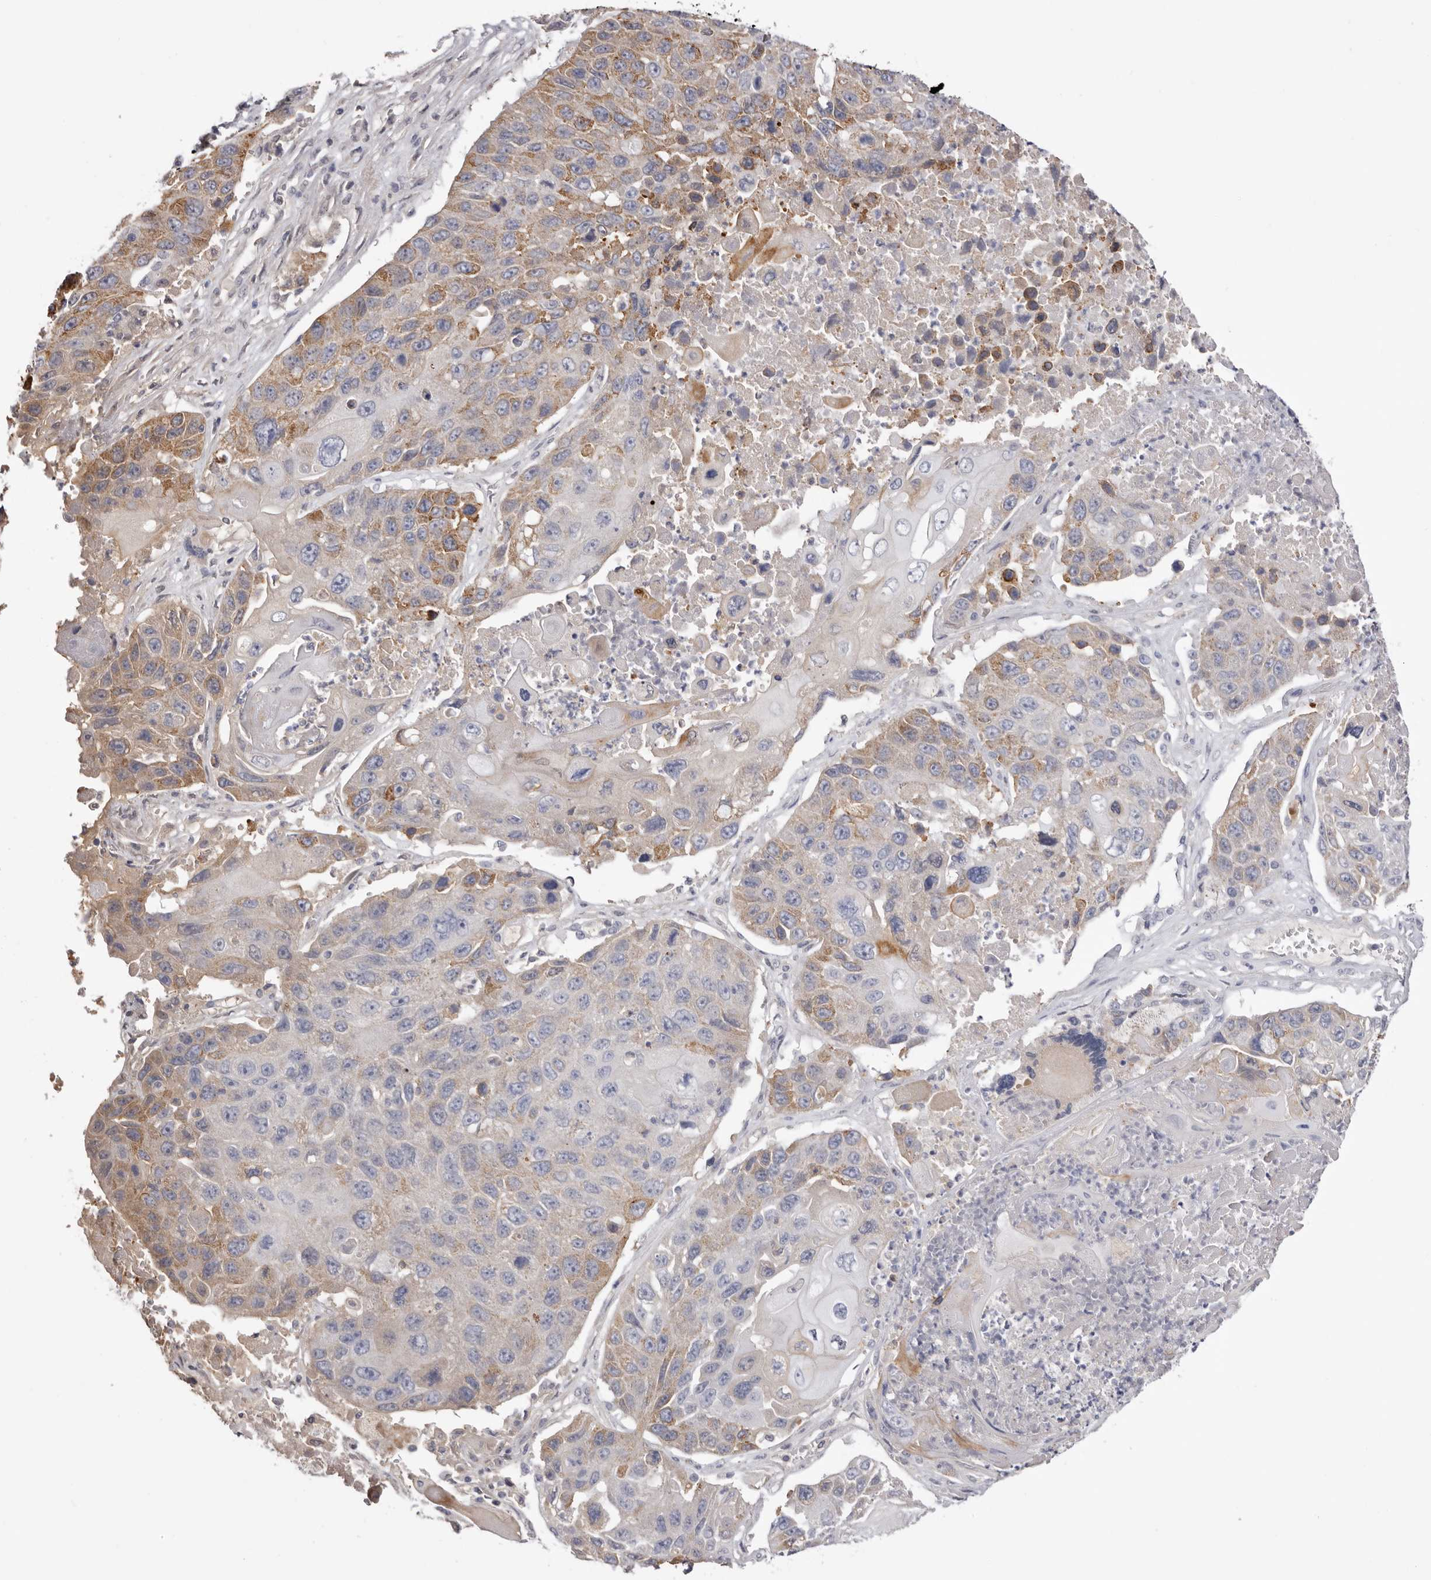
{"staining": {"intensity": "moderate", "quantity": "<25%", "location": "cytoplasmic/membranous"}, "tissue": "lung cancer", "cell_type": "Tumor cells", "image_type": "cancer", "snomed": [{"axis": "morphology", "description": "Squamous cell carcinoma, NOS"}, {"axis": "topography", "description": "Lung"}], "caption": "A brown stain shows moderate cytoplasmic/membranous staining of a protein in human lung cancer (squamous cell carcinoma) tumor cells.", "gene": "LMLN", "patient": {"sex": "male", "age": 61}}